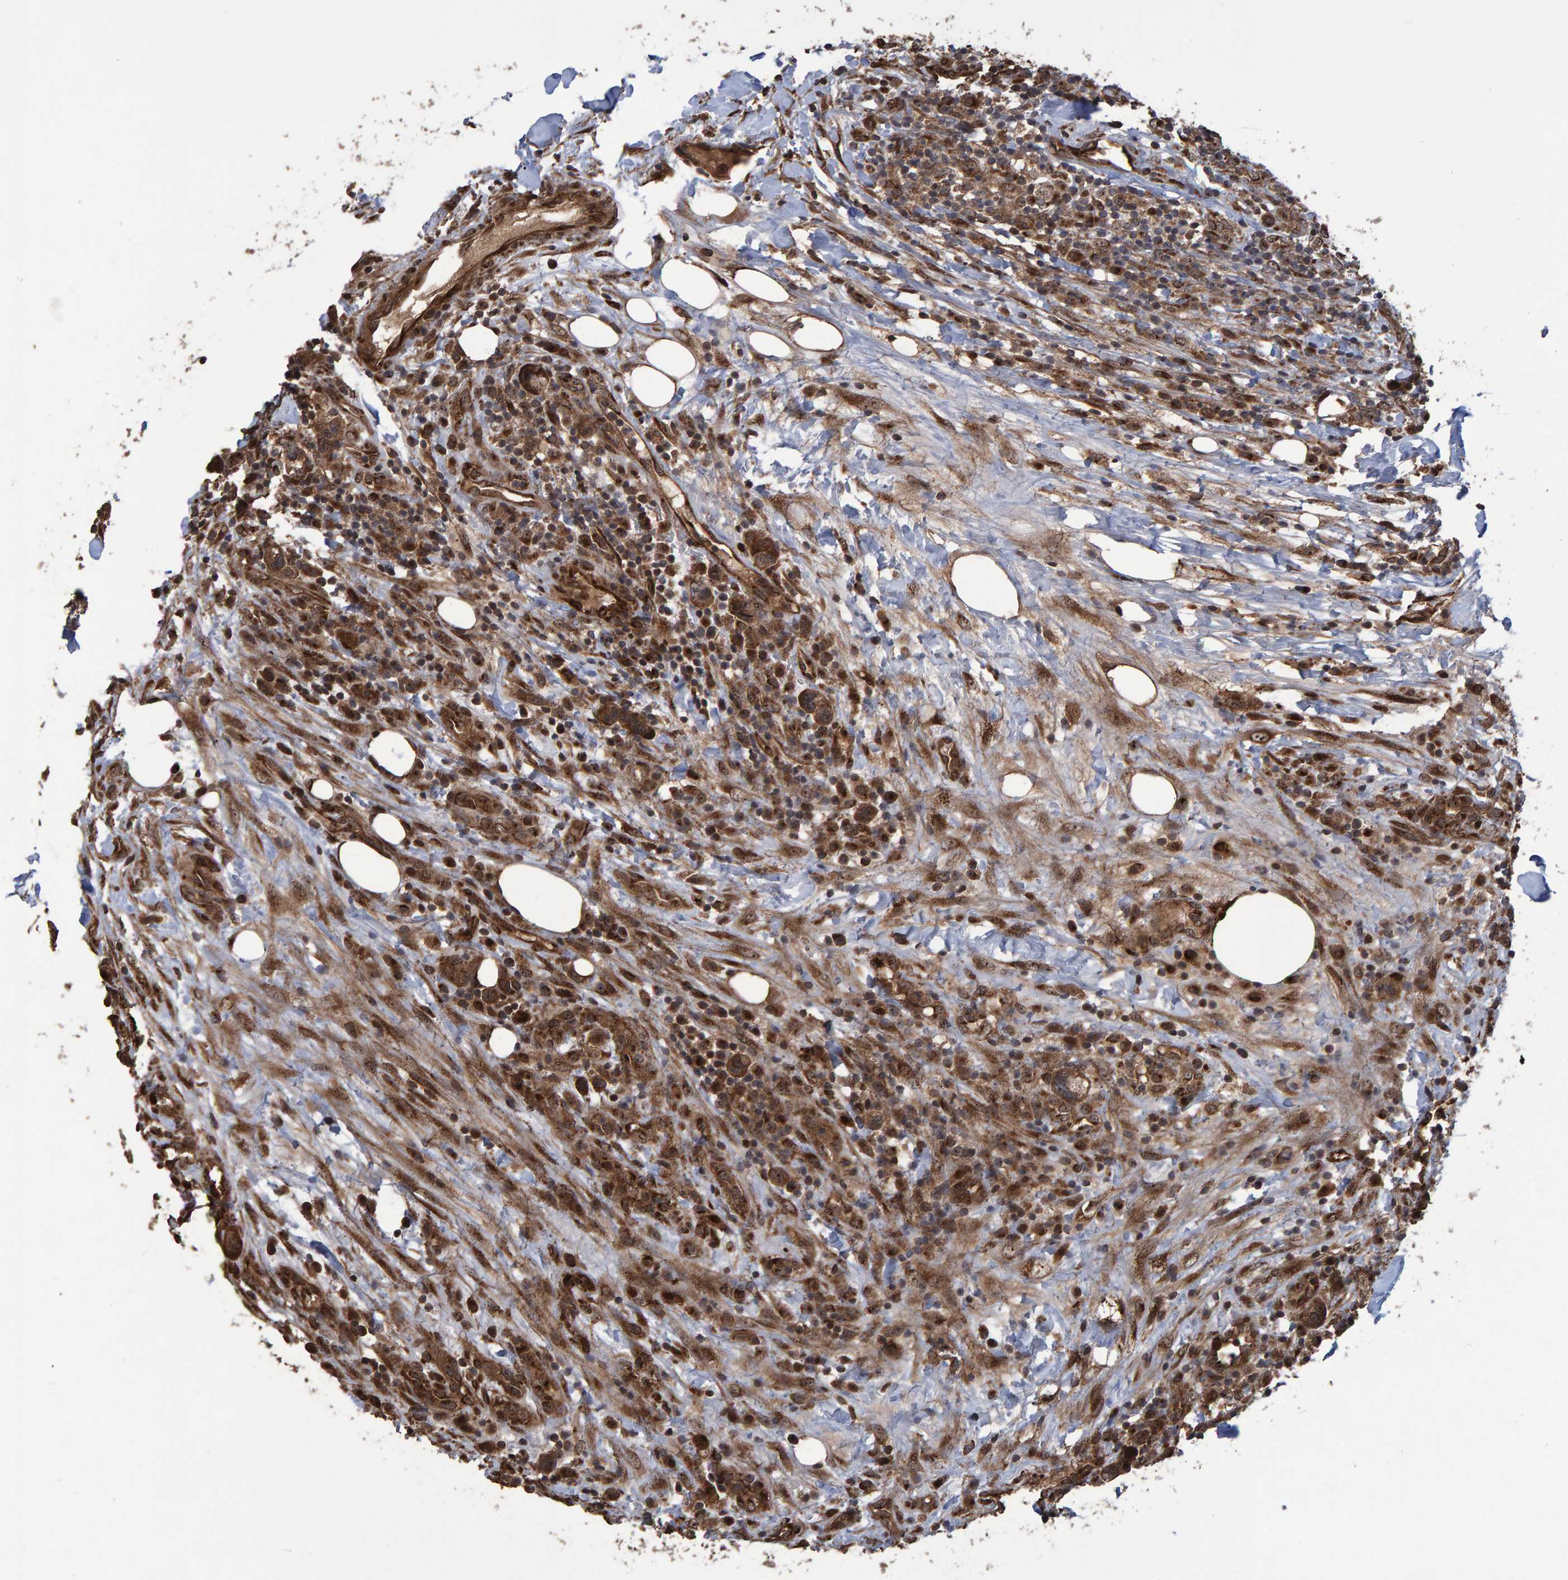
{"staining": {"intensity": "moderate", "quantity": ">75%", "location": "cytoplasmic/membranous,nuclear"}, "tissue": "breast cancer", "cell_type": "Tumor cells", "image_type": "cancer", "snomed": [{"axis": "morphology", "description": "Duct carcinoma"}, {"axis": "topography", "description": "Breast"}], "caption": "The photomicrograph exhibits immunohistochemical staining of breast intraductal carcinoma. There is moderate cytoplasmic/membranous and nuclear staining is appreciated in approximately >75% of tumor cells. (DAB = brown stain, brightfield microscopy at high magnification).", "gene": "TRIM68", "patient": {"sex": "female", "age": 37}}